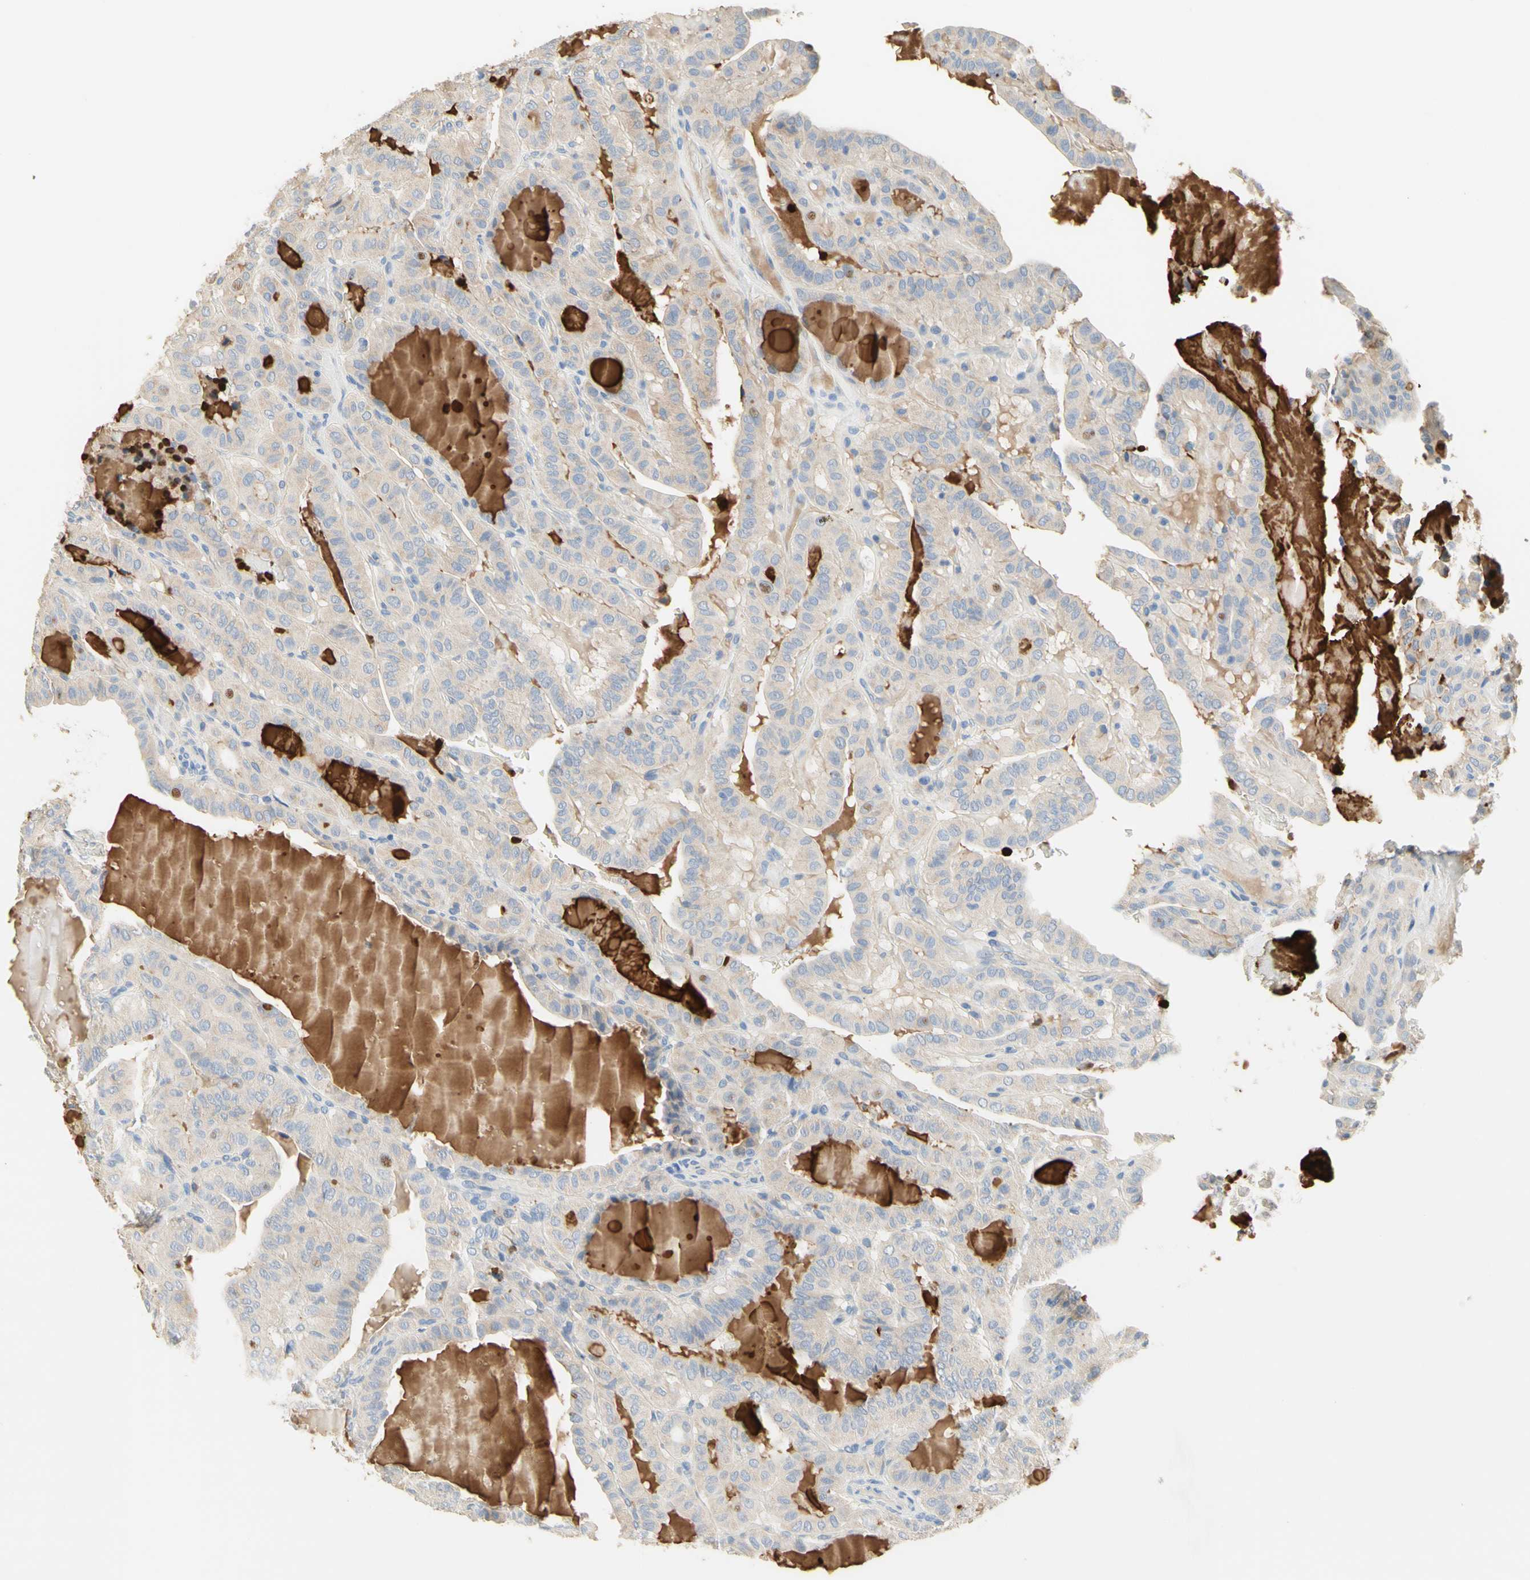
{"staining": {"intensity": "weak", "quantity": ">75%", "location": "cytoplasmic/membranous"}, "tissue": "thyroid cancer", "cell_type": "Tumor cells", "image_type": "cancer", "snomed": [{"axis": "morphology", "description": "Papillary adenocarcinoma, NOS"}, {"axis": "topography", "description": "Thyroid gland"}], "caption": "Immunohistochemistry (IHC) staining of thyroid cancer, which exhibits low levels of weak cytoplasmic/membranous positivity in about >75% of tumor cells indicating weak cytoplasmic/membranous protein expression. The staining was performed using DAB (3,3'-diaminobenzidine) (brown) for protein detection and nuclei were counterstained in hematoxylin (blue).", "gene": "NECTIN4", "patient": {"sex": "male", "age": 77}}